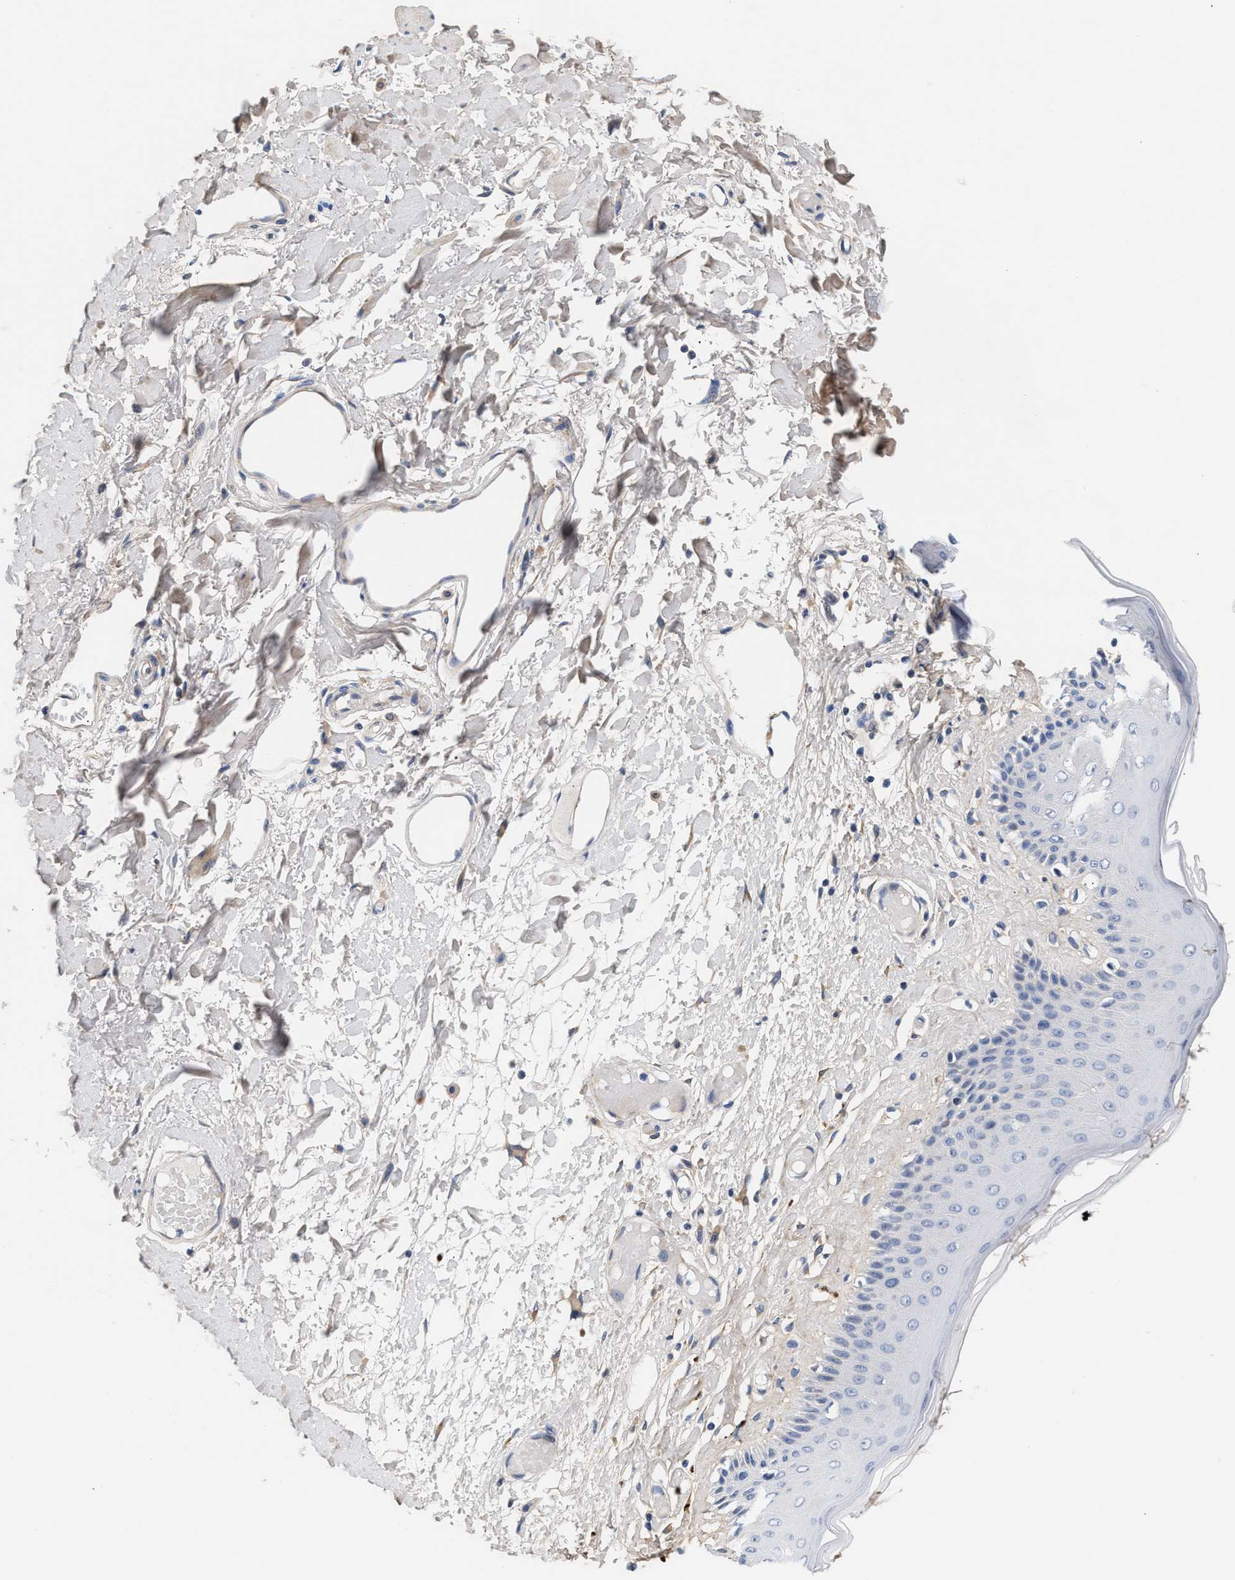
{"staining": {"intensity": "negative", "quantity": "none", "location": "none"}, "tissue": "skin", "cell_type": "Epidermal cells", "image_type": "normal", "snomed": [{"axis": "morphology", "description": "Normal tissue, NOS"}, {"axis": "topography", "description": "Vulva"}], "caption": "Epidermal cells show no significant positivity in benign skin. Brightfield microscopy of immunohistochemistry stained with DAB (brown) and hematoxylin (blue), captured at high magnification.", "gene": "ACTL7B", "patient": {"sex": "female", "age": 73}}